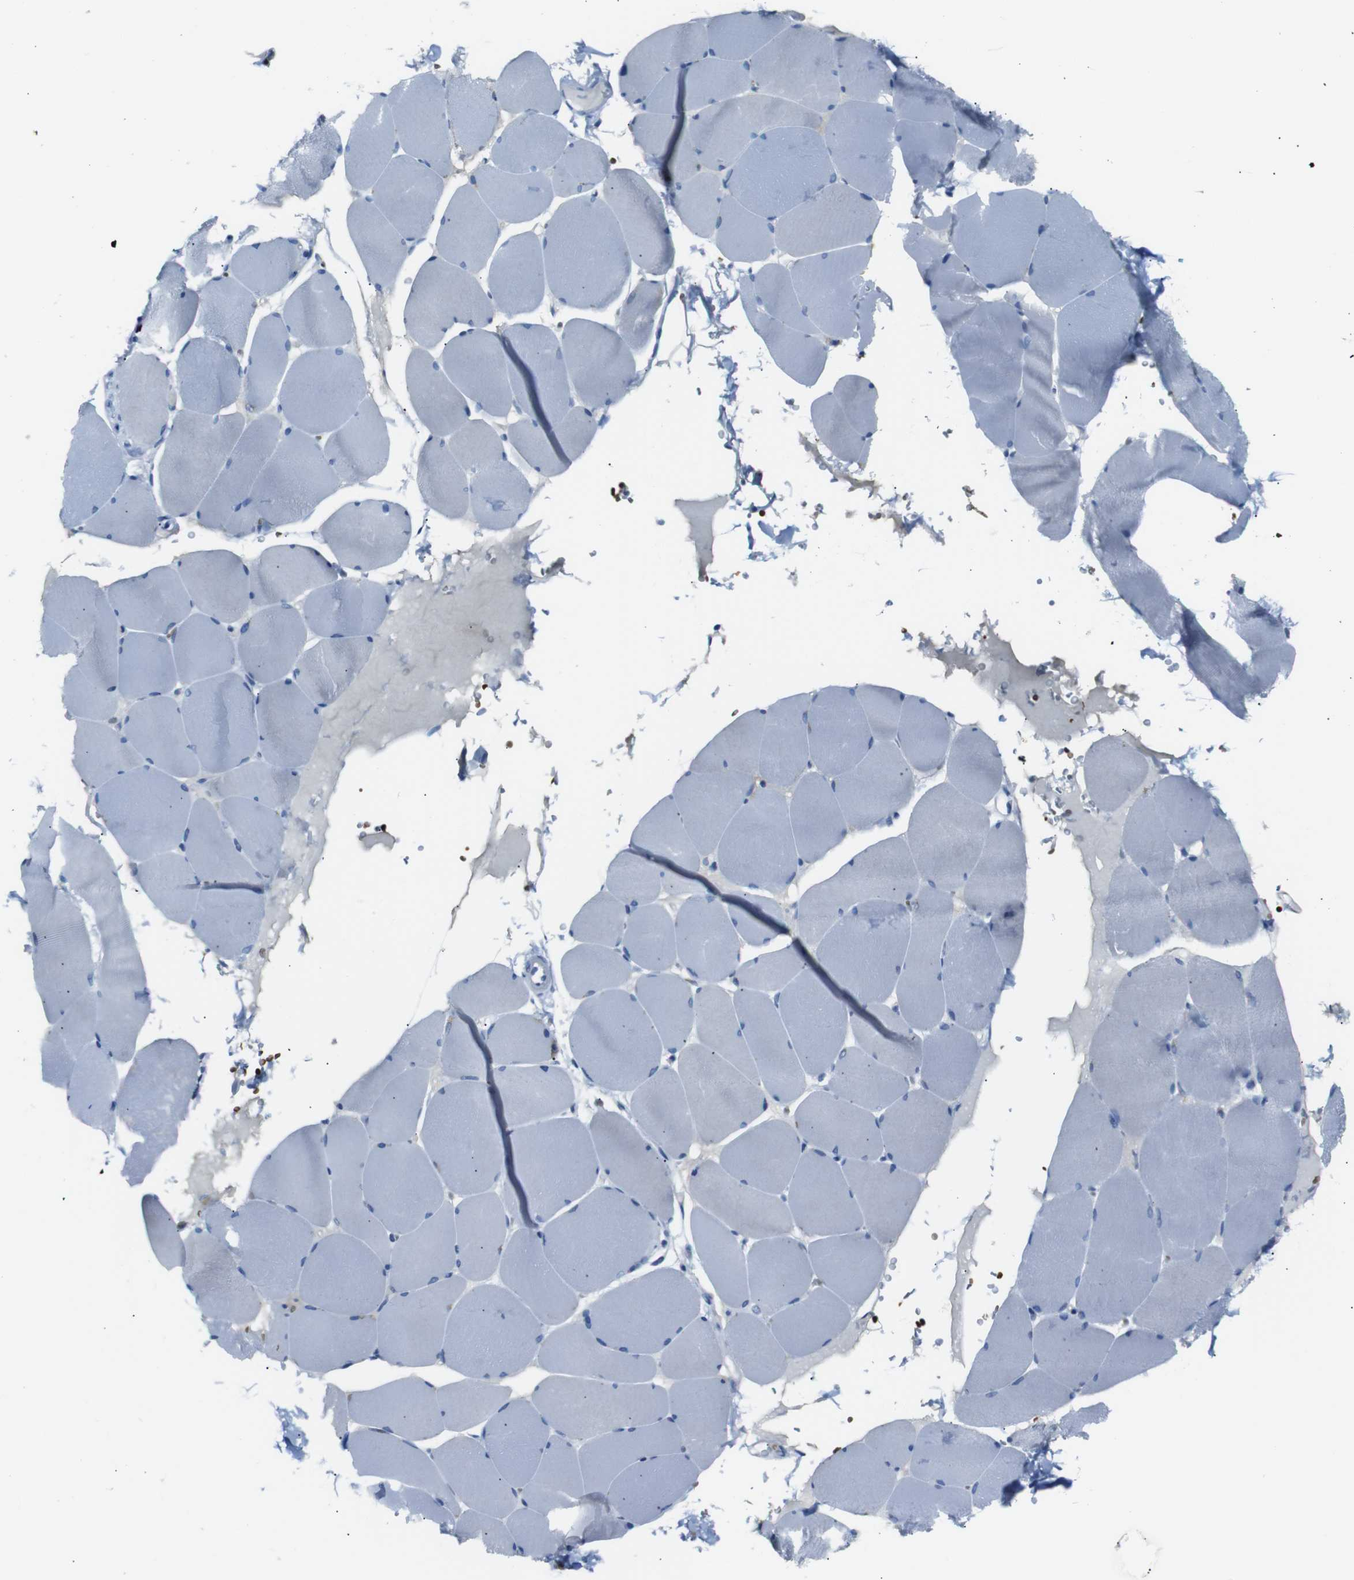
{"staining": {"intensity": "negative", "quantity": "none", "location": "none"}, "tissue": "skeletal muscle", "cell_type": "Myocytes", "image_type": "normal", "snomed": [{"axis": "morphology", "description": "Normal tissue, NOS"}, {"axis": "topography", "description": "Skin"}, {"axis": "topography", "description": "Skeletal muscle"}], "caption": "Myocytes show no significant protein positivity in benign skeletal muscle. (Stains: DAB (3,3'-diaminobenzidine) IHC with hematoxylin counter stain, Microscopy: brightfield microscopy at high magnification).", "gene": "ERVMER34", "patient": {"sex": "male", "age": 83}}